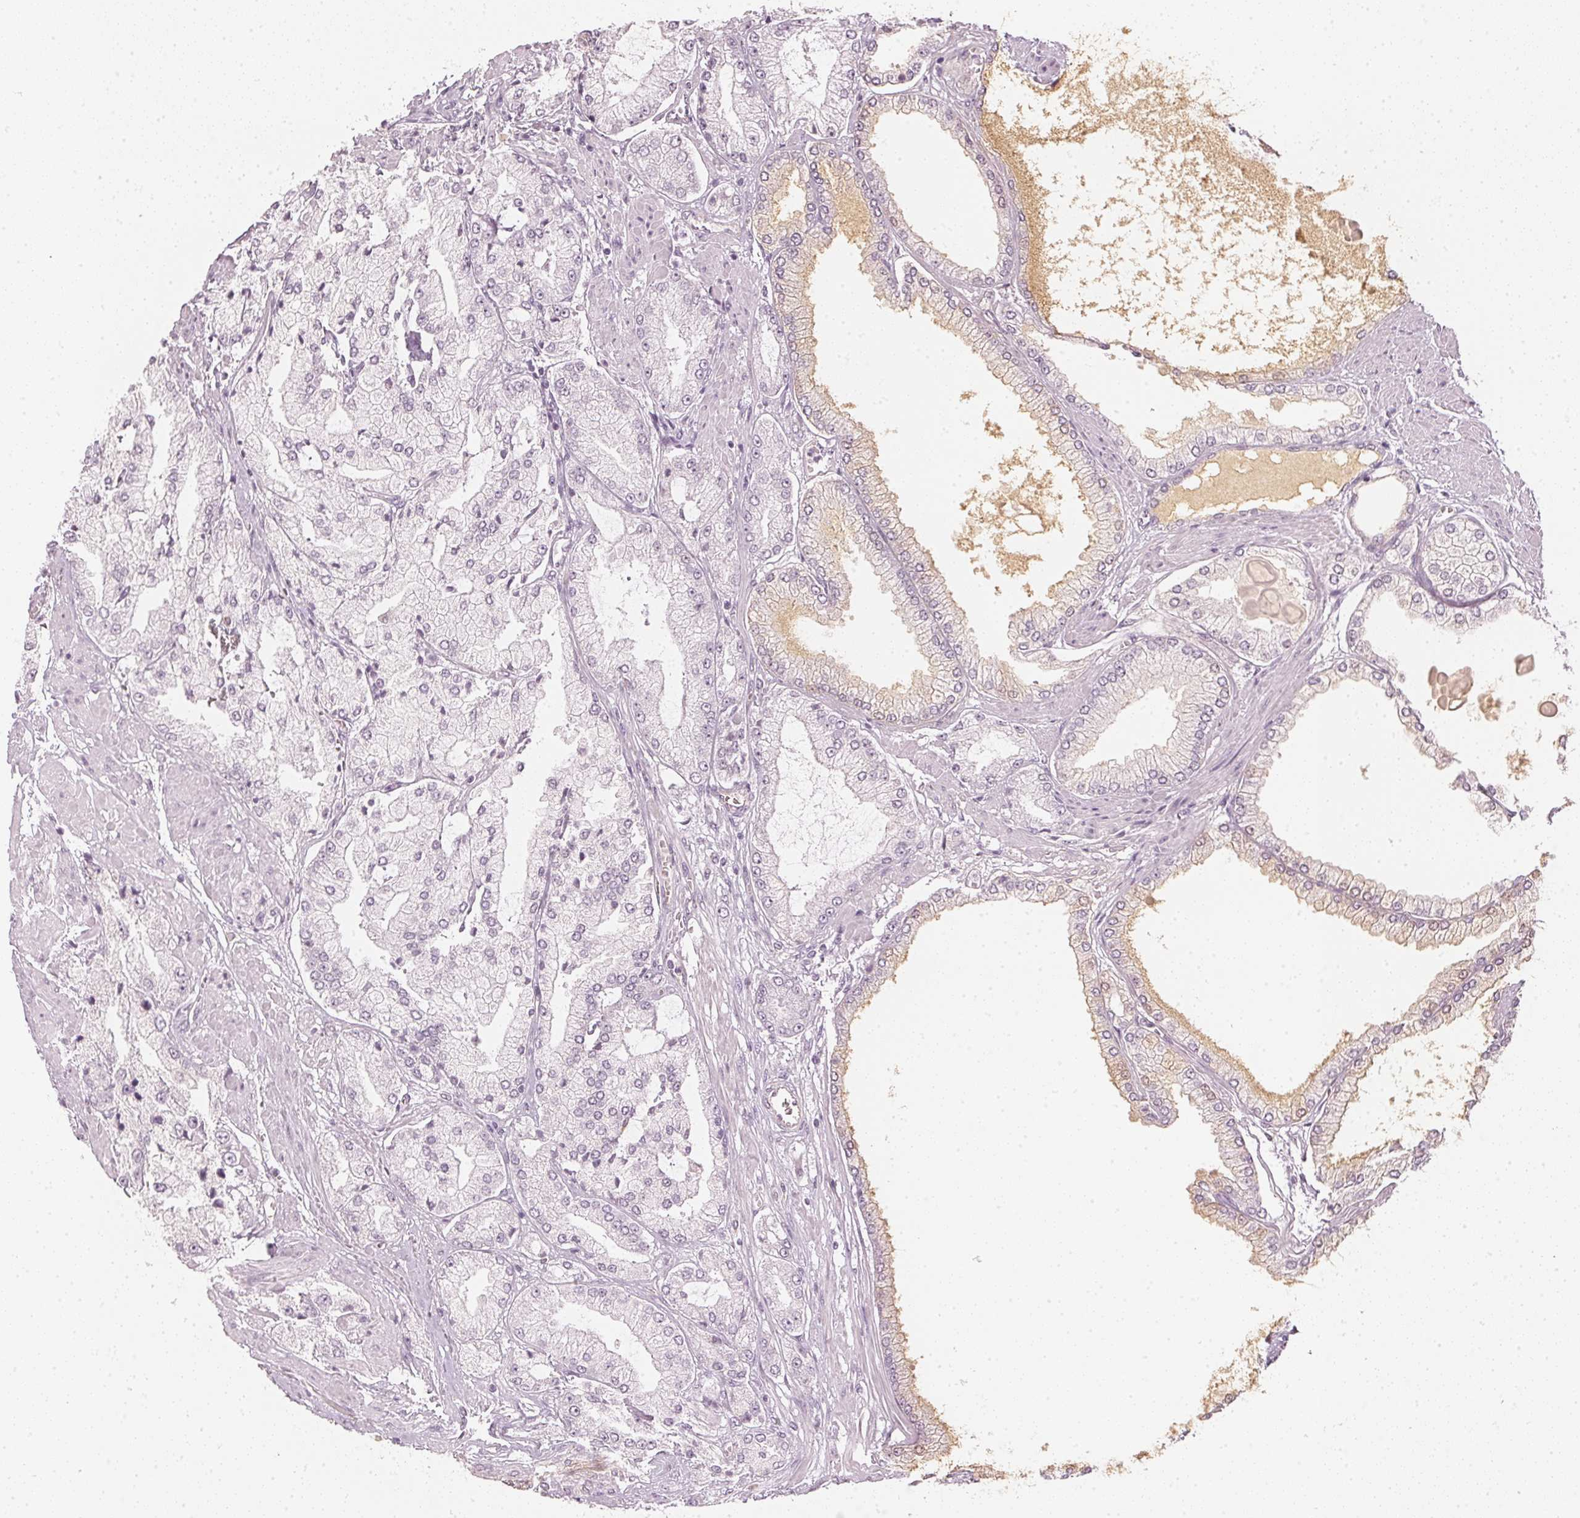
{"staining": {"intensity": "negative", "quantity": "none", "location": "none"}, "tissue": "prostate cancer", "cell_type": "Tumor cells", "image_type": "cancer", "snomed": [{"axis": "morphology", "description": "Adenocarcinoma, High grade"}, {"axis": "topography", "description": "Prostate"}], "caption": "Immunohistochemical staining of human prostate high-grade adenocarcinoma shows no significant staining in tumor cells.", "gene": "APLP1", "patient": {"sex": "male", "age": 68}}